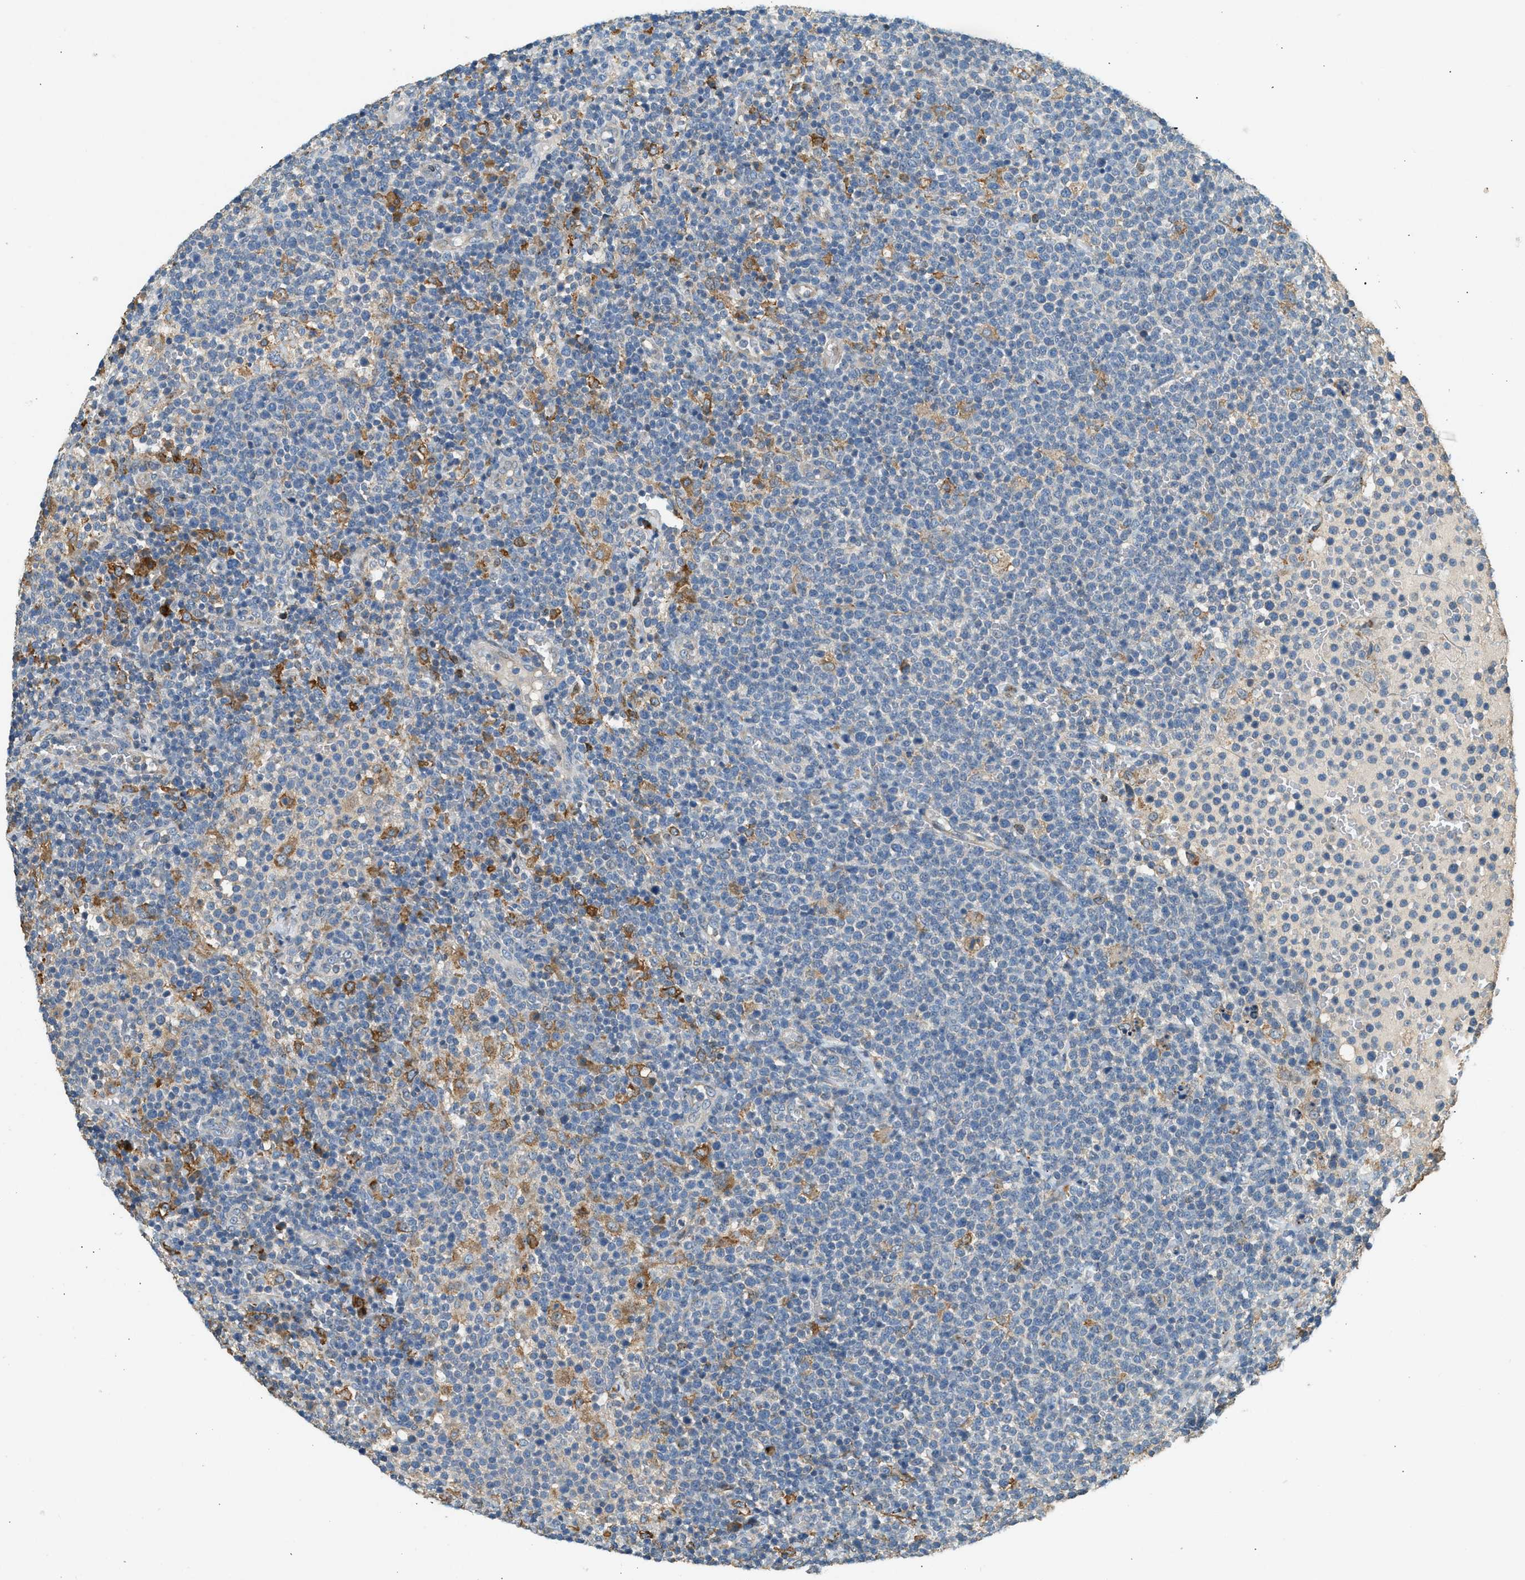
{"staining": {"intensity": "negative", "quantity": "none", "location": "none"}, "tissue": "lymphoma", "cell_type": "Tumor cells", "image_type": "cancer", "snomed": [{"axis": "morphology", "description": "Malignant lymphoma, non-Hodgkin's type, High grade"}, {"axis": "topography", "description": "Lymph node"}], "caption": "Immunohistochemistry photomicrograph of human malignant lymphoma, non-Hodgkin's type (high-grade) stained for a protein (brown), which displays no positivity in tumor cells.", "gene": "CTSB", "patient": {"sex": "male", "age": 61}}